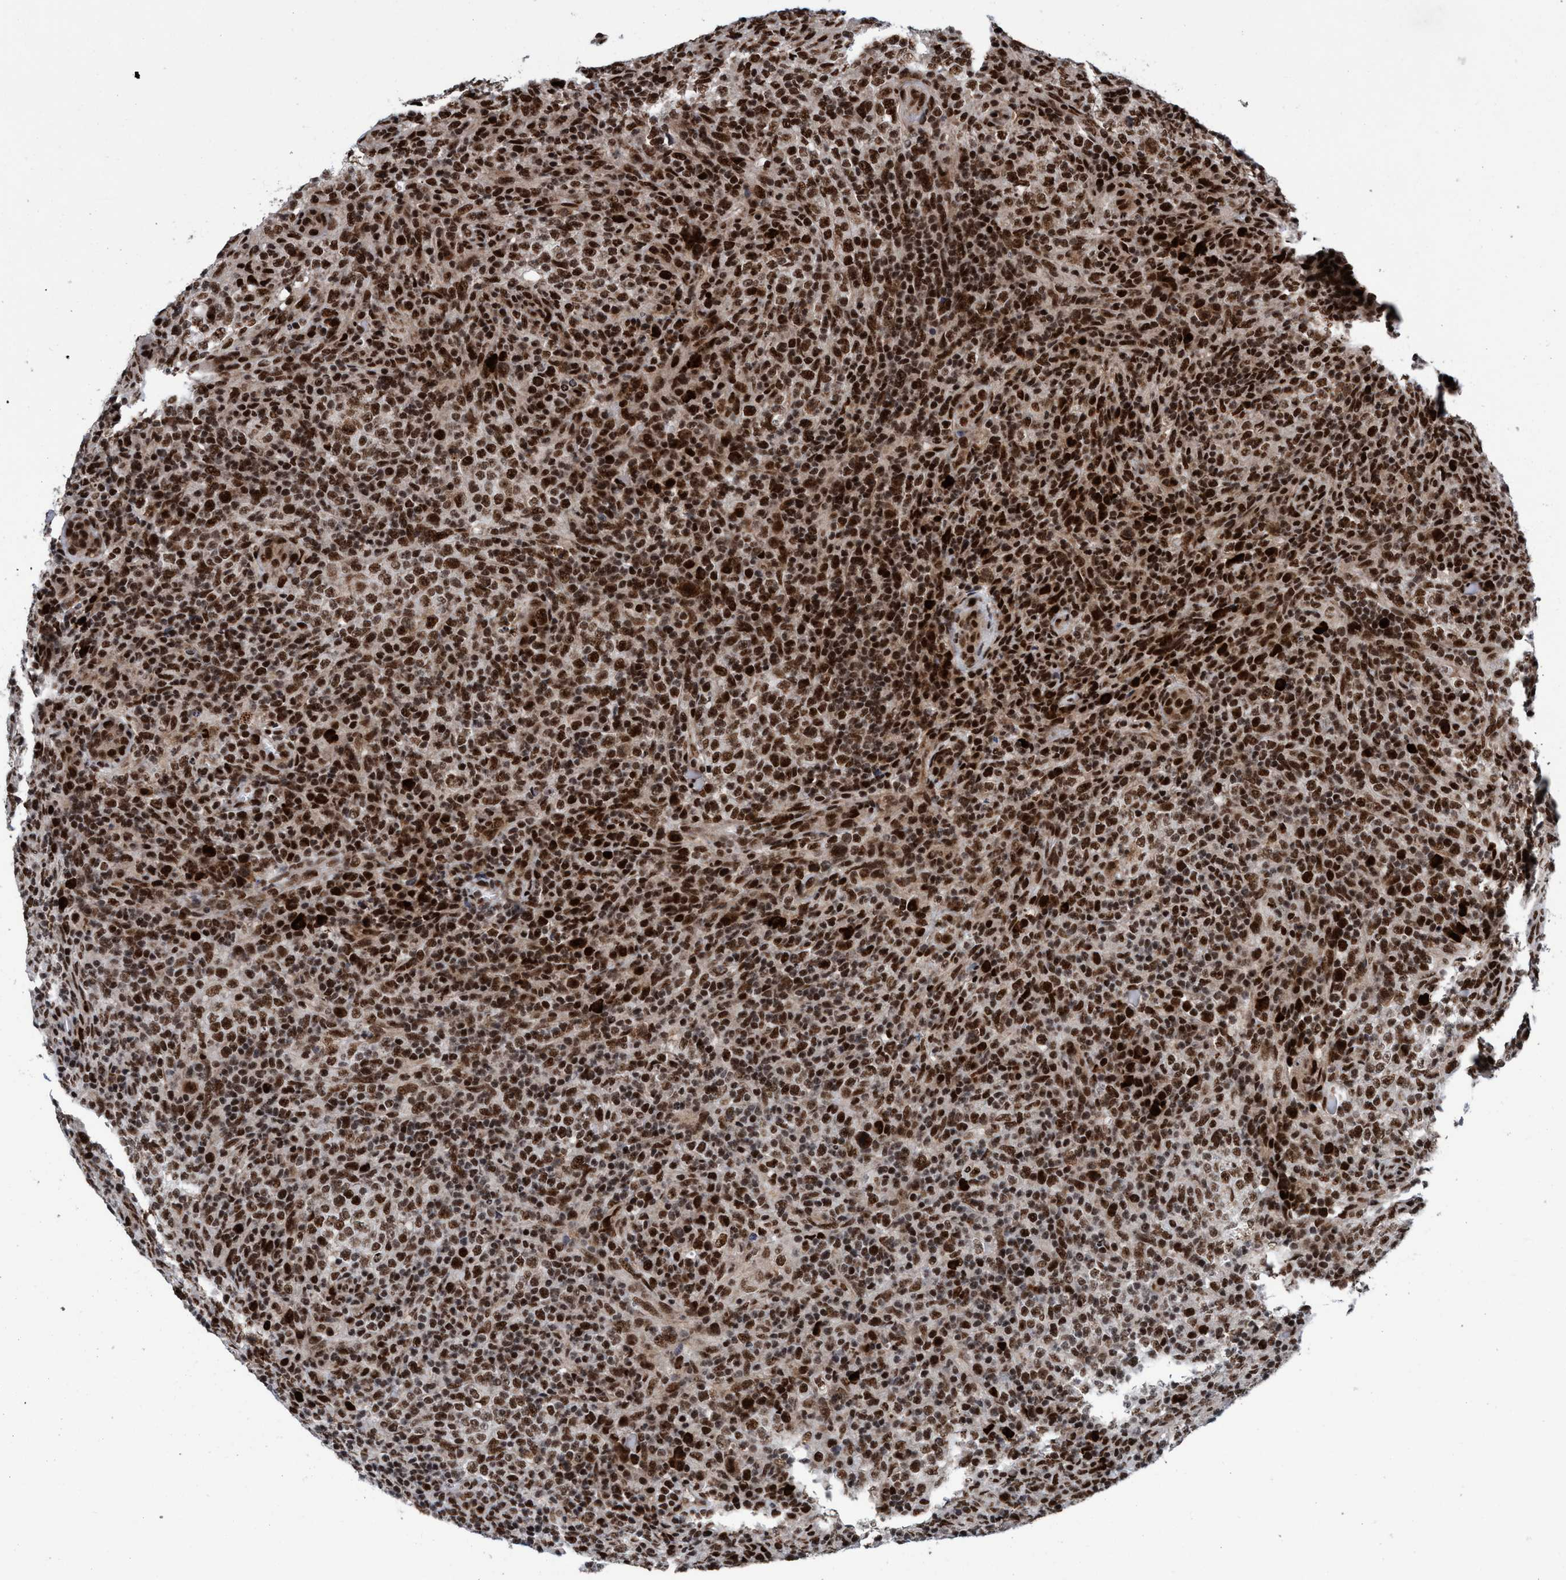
{"staining": {"intensity": "strong", "quantity": ">75%", "location": "nuclear"}, "tissue": "lymphoma", "cell_type": "Tumor cells", "image_type": "cancer", "snomed": [{"axis": "morphology", "description": "Malignant lymphoma, non-Hodgkin's type, High grade"}, {"axis": "topography", "description": "Lymph node"}], "caption": "This photomicrograph exhibits immunohistochemistry (IHC) staining of high-grade malignant lymphoma, non-Hodgkin's type, with high strong nuclear staining in about >75% of tumor cells.", "gene": "TOPBP1", "patient": {"sex": "female", "age": 76}}